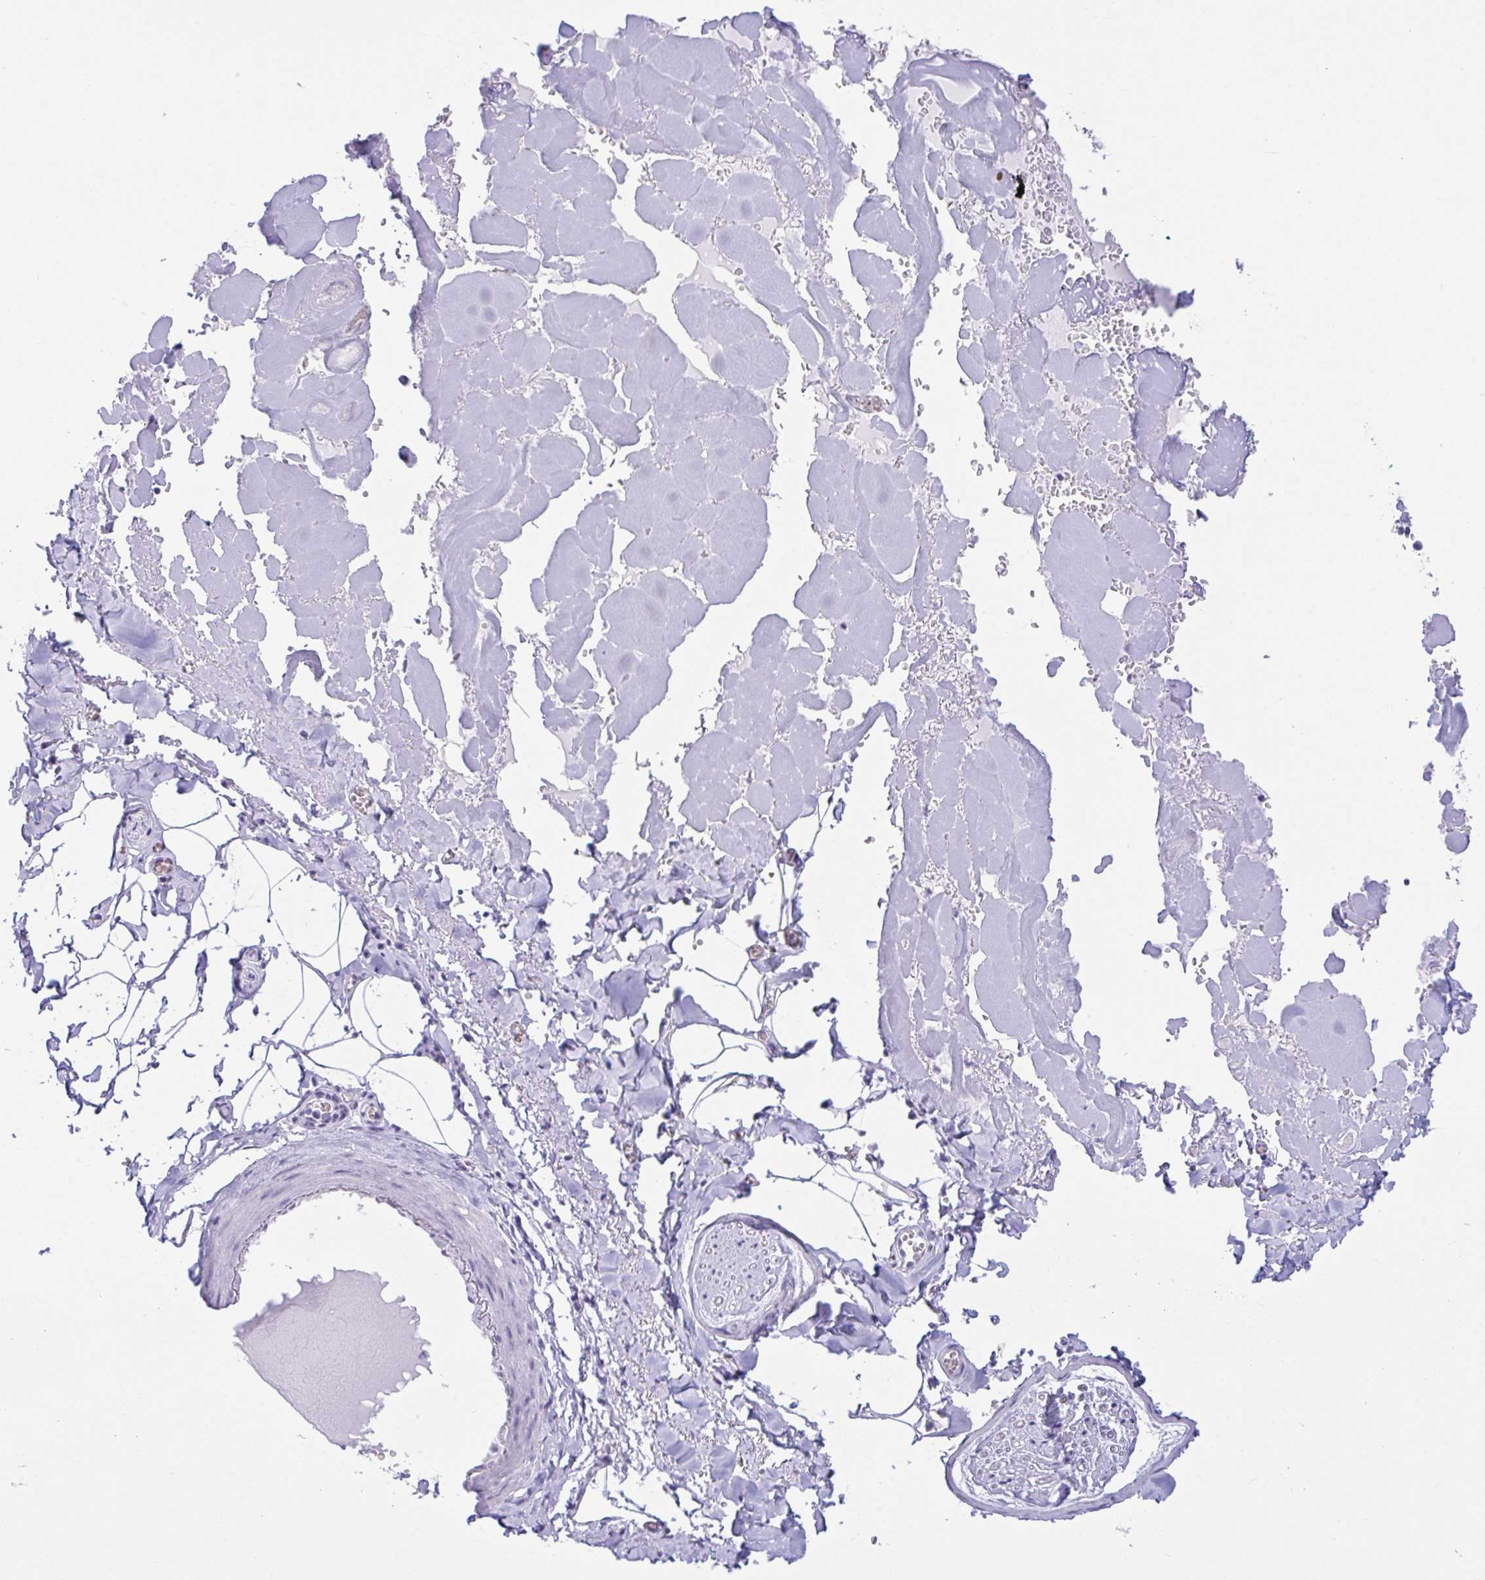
{"staining": {"intensity": "negative", "quantity": "none", "location": "none"}, "tissue": "adipose tissue", "cell_type": "Adipocytes", "image_type": "normal", "snomed": [{"axis": "morphology", "description": "Normal tissue, NOS"}, {"axis": "topography", "description": "Vulva"}, {"axis": "topography", "description": "Peripheral nerve tissue"}], "caption": "High magnification brightfield microscopy of unremarkable adipose tissue stained with DAB (3,3'-diaminobenzidine) (brown) and counterstained with hematoxylin (blue): adipocytes show no significant staining. Nuclei are stained in blue.", "gene": "SCLY", "patient": {"sex": "female", "age": 66}}